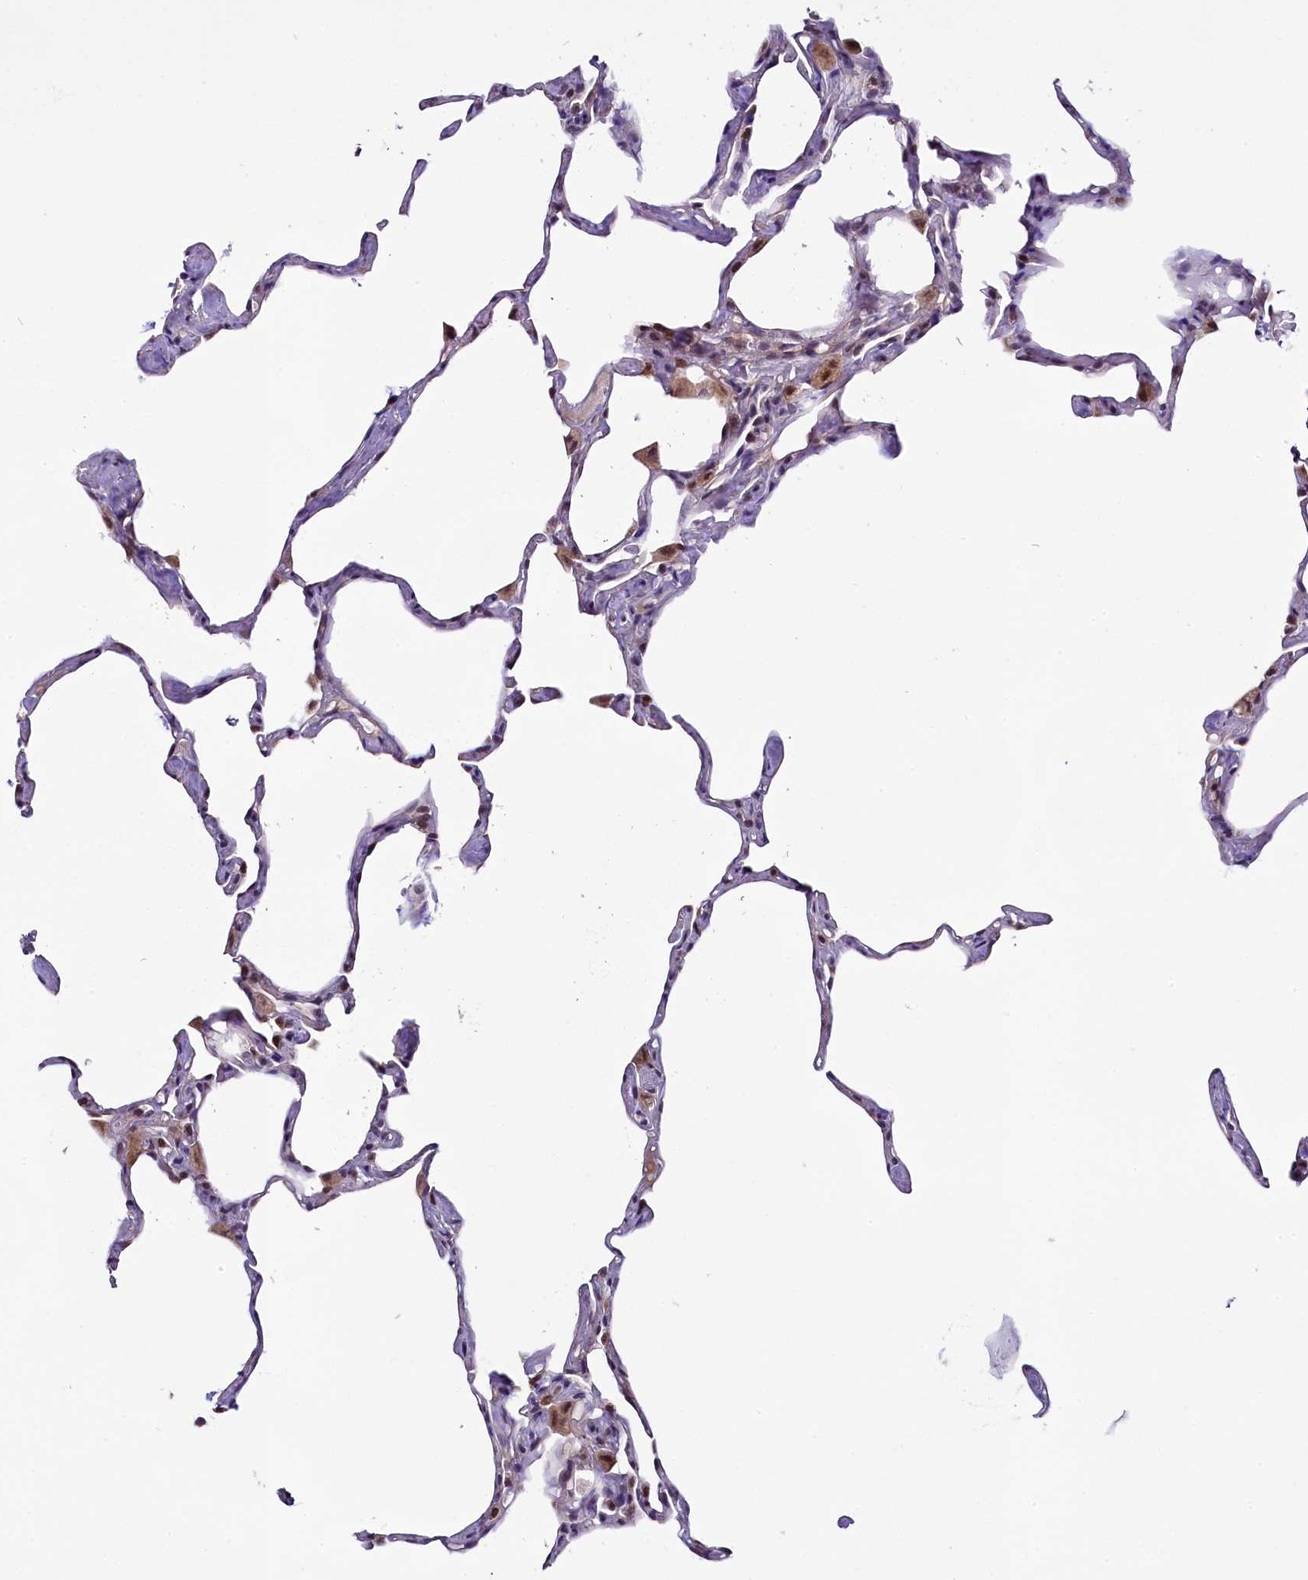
{"staining": {"intensity": "negative", "quantity": "none", "location": "none"}, "tissue": "lung", "cell_type": "Alveolar cells", "image_type": "normal", "snomed": [{"axis": "morphology", "description": "Normal tissue, NOS"}, {"axis": "topography", "description": "Lung"}], "caption": "Alveolar cells show no significant expression in unremarkable lung. The staining is performed using DAB (3,3'-diaminobenzidine) brown chromogen with nuclei counter-stained in using hematoxylin.", "gene": "RPUSD2", "patient": {"sex": "male", "age": 65}}